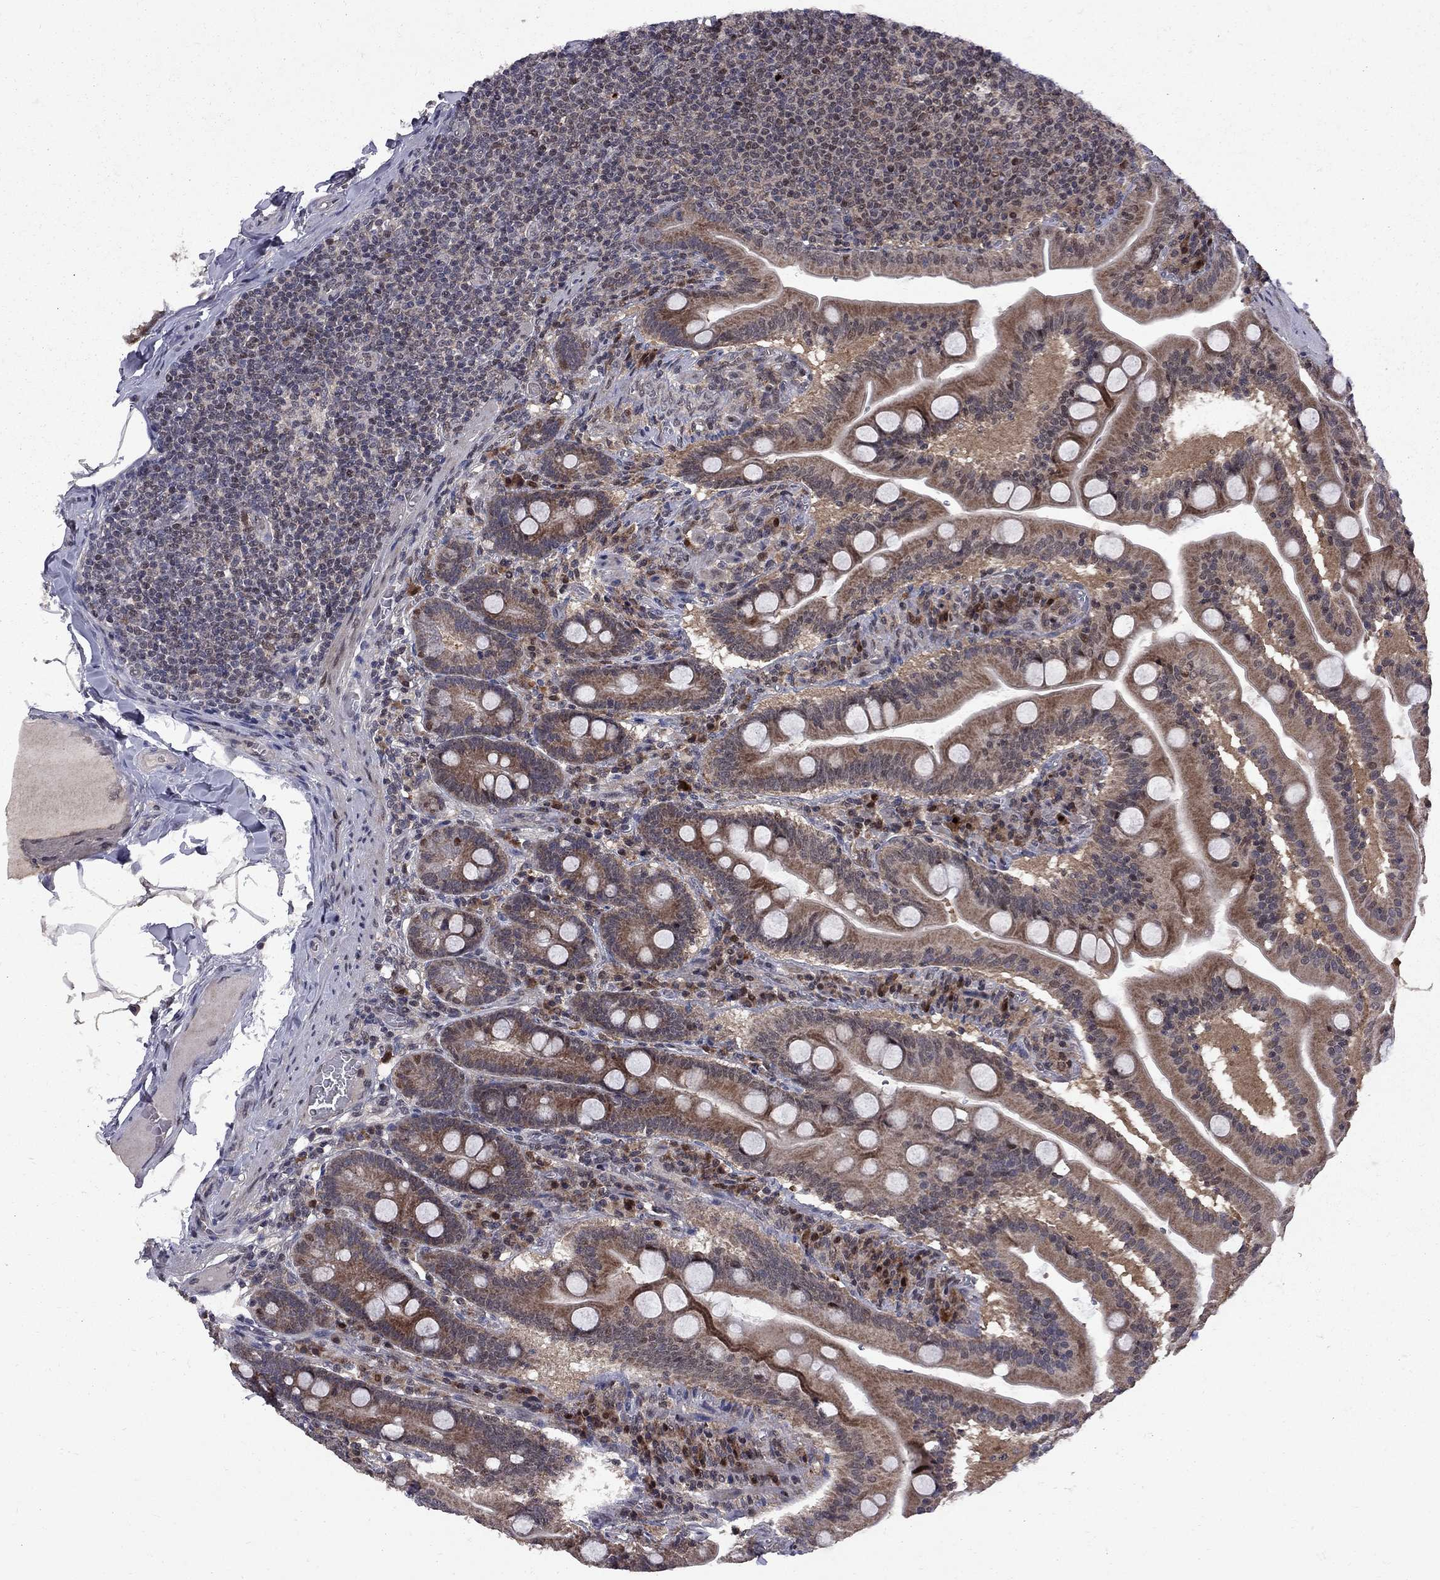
{"staining": {"intensity": "moderate", "quantity": ">75%", "location": "cytoplasmic/membranous"}, "tissue": "small intestine", "cell_type": "Glandular cells", "image_type": "normal", "snomed": [{"axis": "morphology", "description": "Normal tissue, NOS"}, {"axis": "topography", "description": "Small intestine"}], "caption": "Immunohistochemistry staining of benign small intestine, which displays medium levels of moderate cytoplasmic/membranous positivity in approximately >75% of glandular cells indicating moderate cytoplasmic/membranous protein positivity. The staining was performed using DAB (3,3'-diaminobenzidine) (brown) for protein detection and nuclei were counterstained in hematoxylin (blue).", "gene": "IPP", "patient": {"sex": "male", "age": 37}}